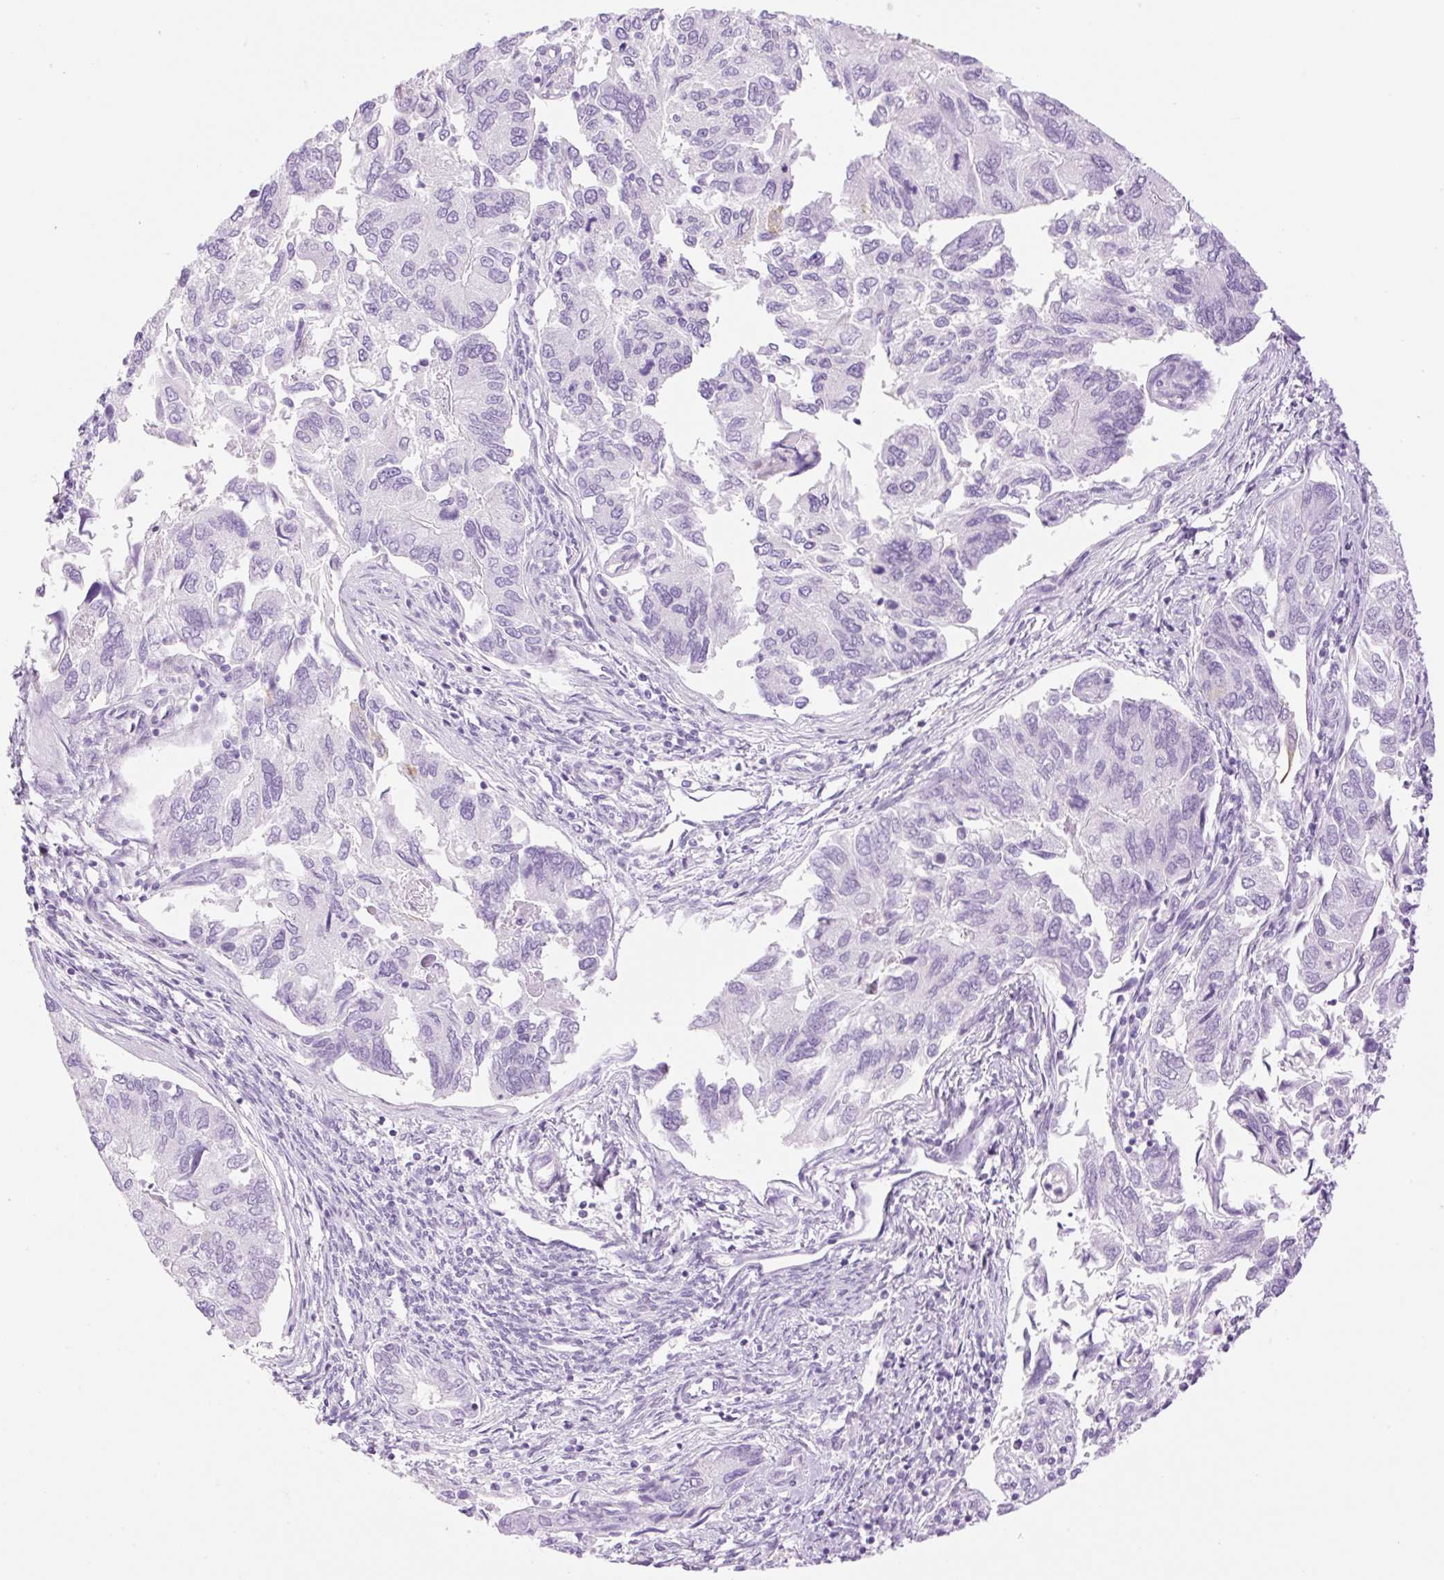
{"staining": {"intensity": "negative", "quantity": "none", "location": "none"}, "tissue": "endometrial cancer", "cell_type": "Tumor cells", "image_type": "cancer", "snomed": [{"axis": "morphology", "description": "Carcinoma, NOS"}, {"axis": "topography", "description": "Uterus"}], "caption": "The immunohistochemistry (IHC) micrograph has no significant expression in tumor cells of endometrial cancer tissue. (DAB immunohistochemistry (IHC) with hematoxylin counter stain).", "gene": "SP140L", "patient": {"sex": "female", "age": 76}}